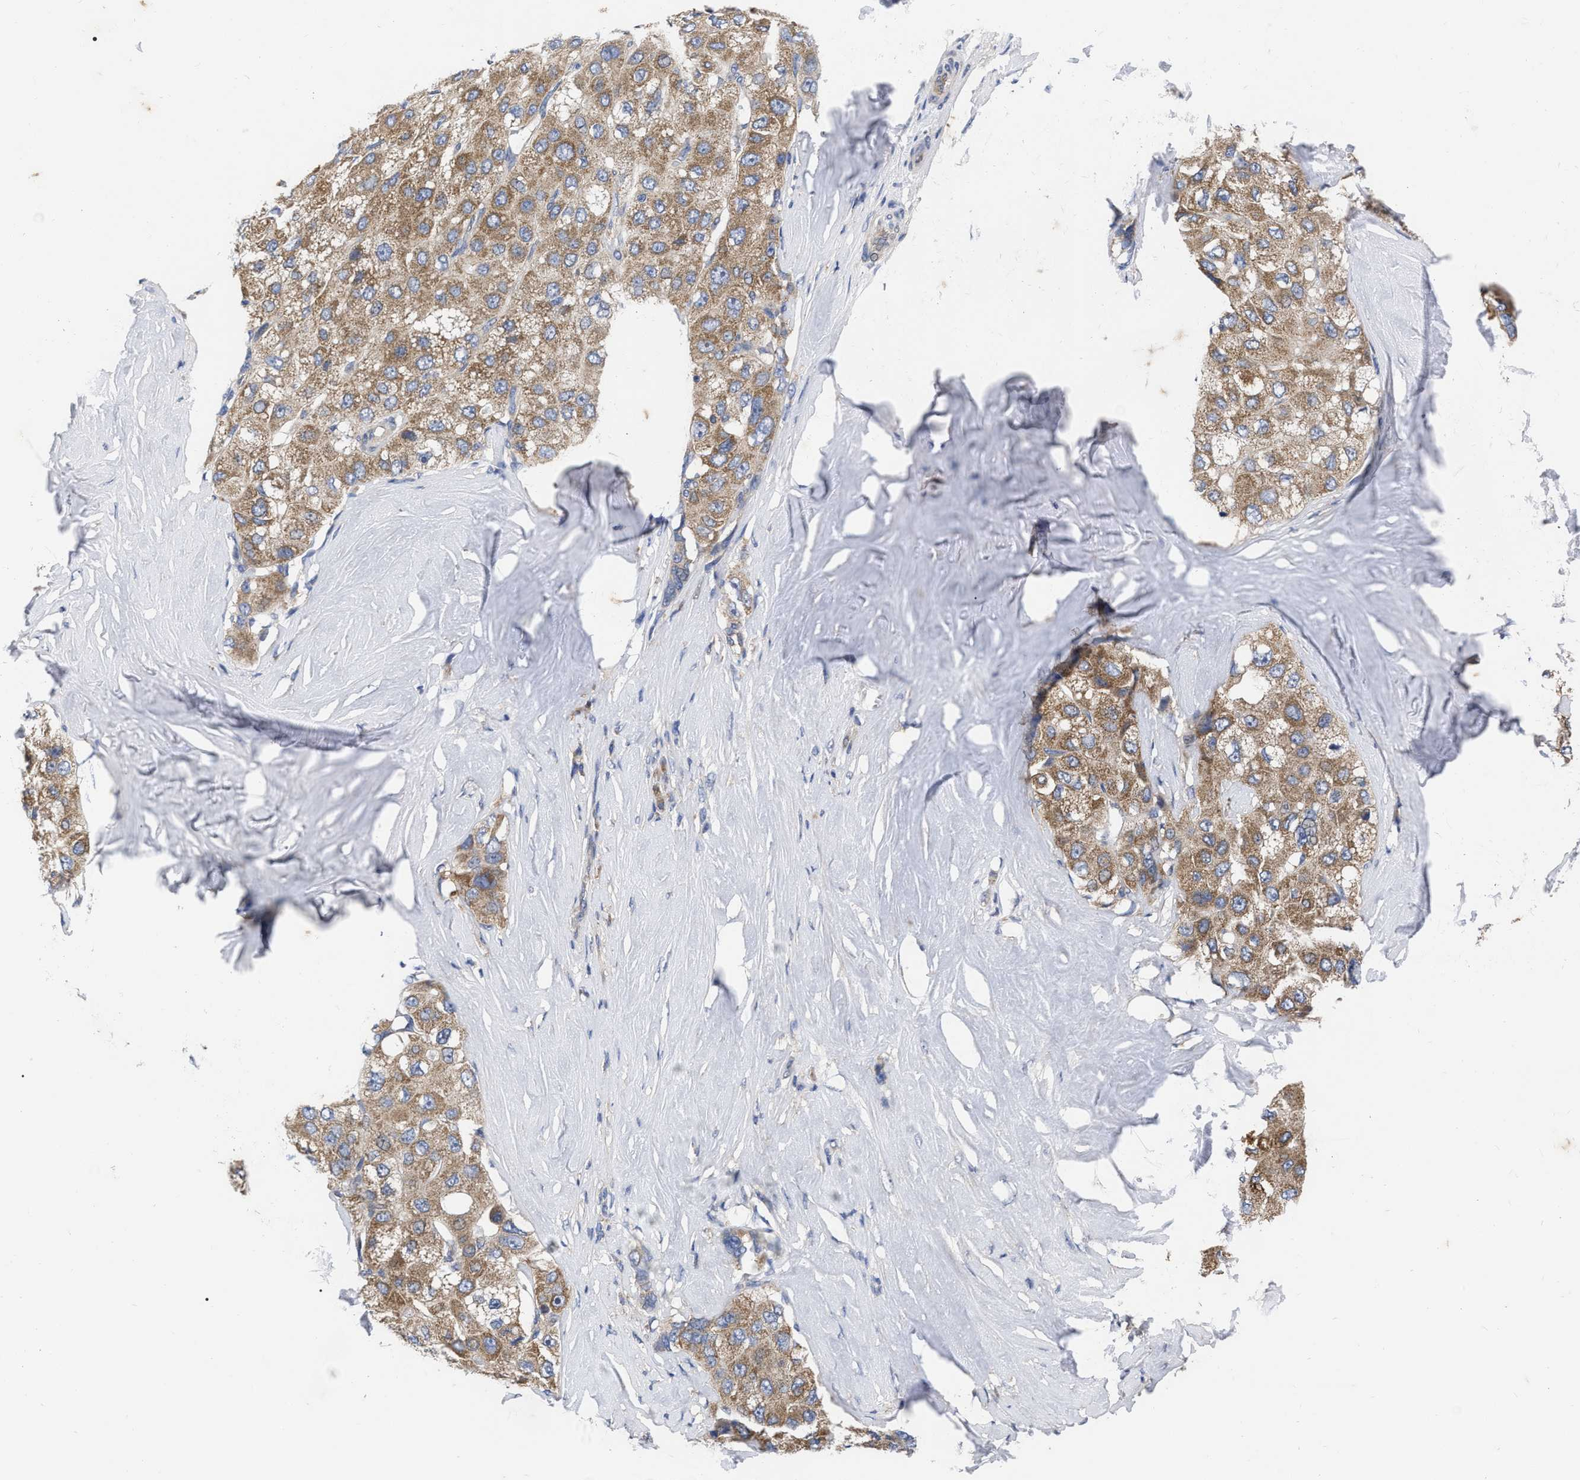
{"staining": {"intensity": "weak", "quantity": ">75%", "location": "cytoplasmic/membranous"}, "tissue": "liver cancer", "cell_type": "Tumor cells", "image_type": "cancer", "snomed": [{"axis": "morphology", "description": "Carcinoma, Hepatocellular, NOS"}, {"axis": "topography", "description": "Liver"}], "caption": "DAB immunohistochemical staining of liver cancer reveals weak cytoplasmic/membranous protein expression in approximately >75% of tumor cells. The staining was performed using DAB, with brown indicating positive protein expression. Nuclei are stained blue with hematoxylin.", "gene": "TCP1", "patient": {"sex": "male", "age": 80}}